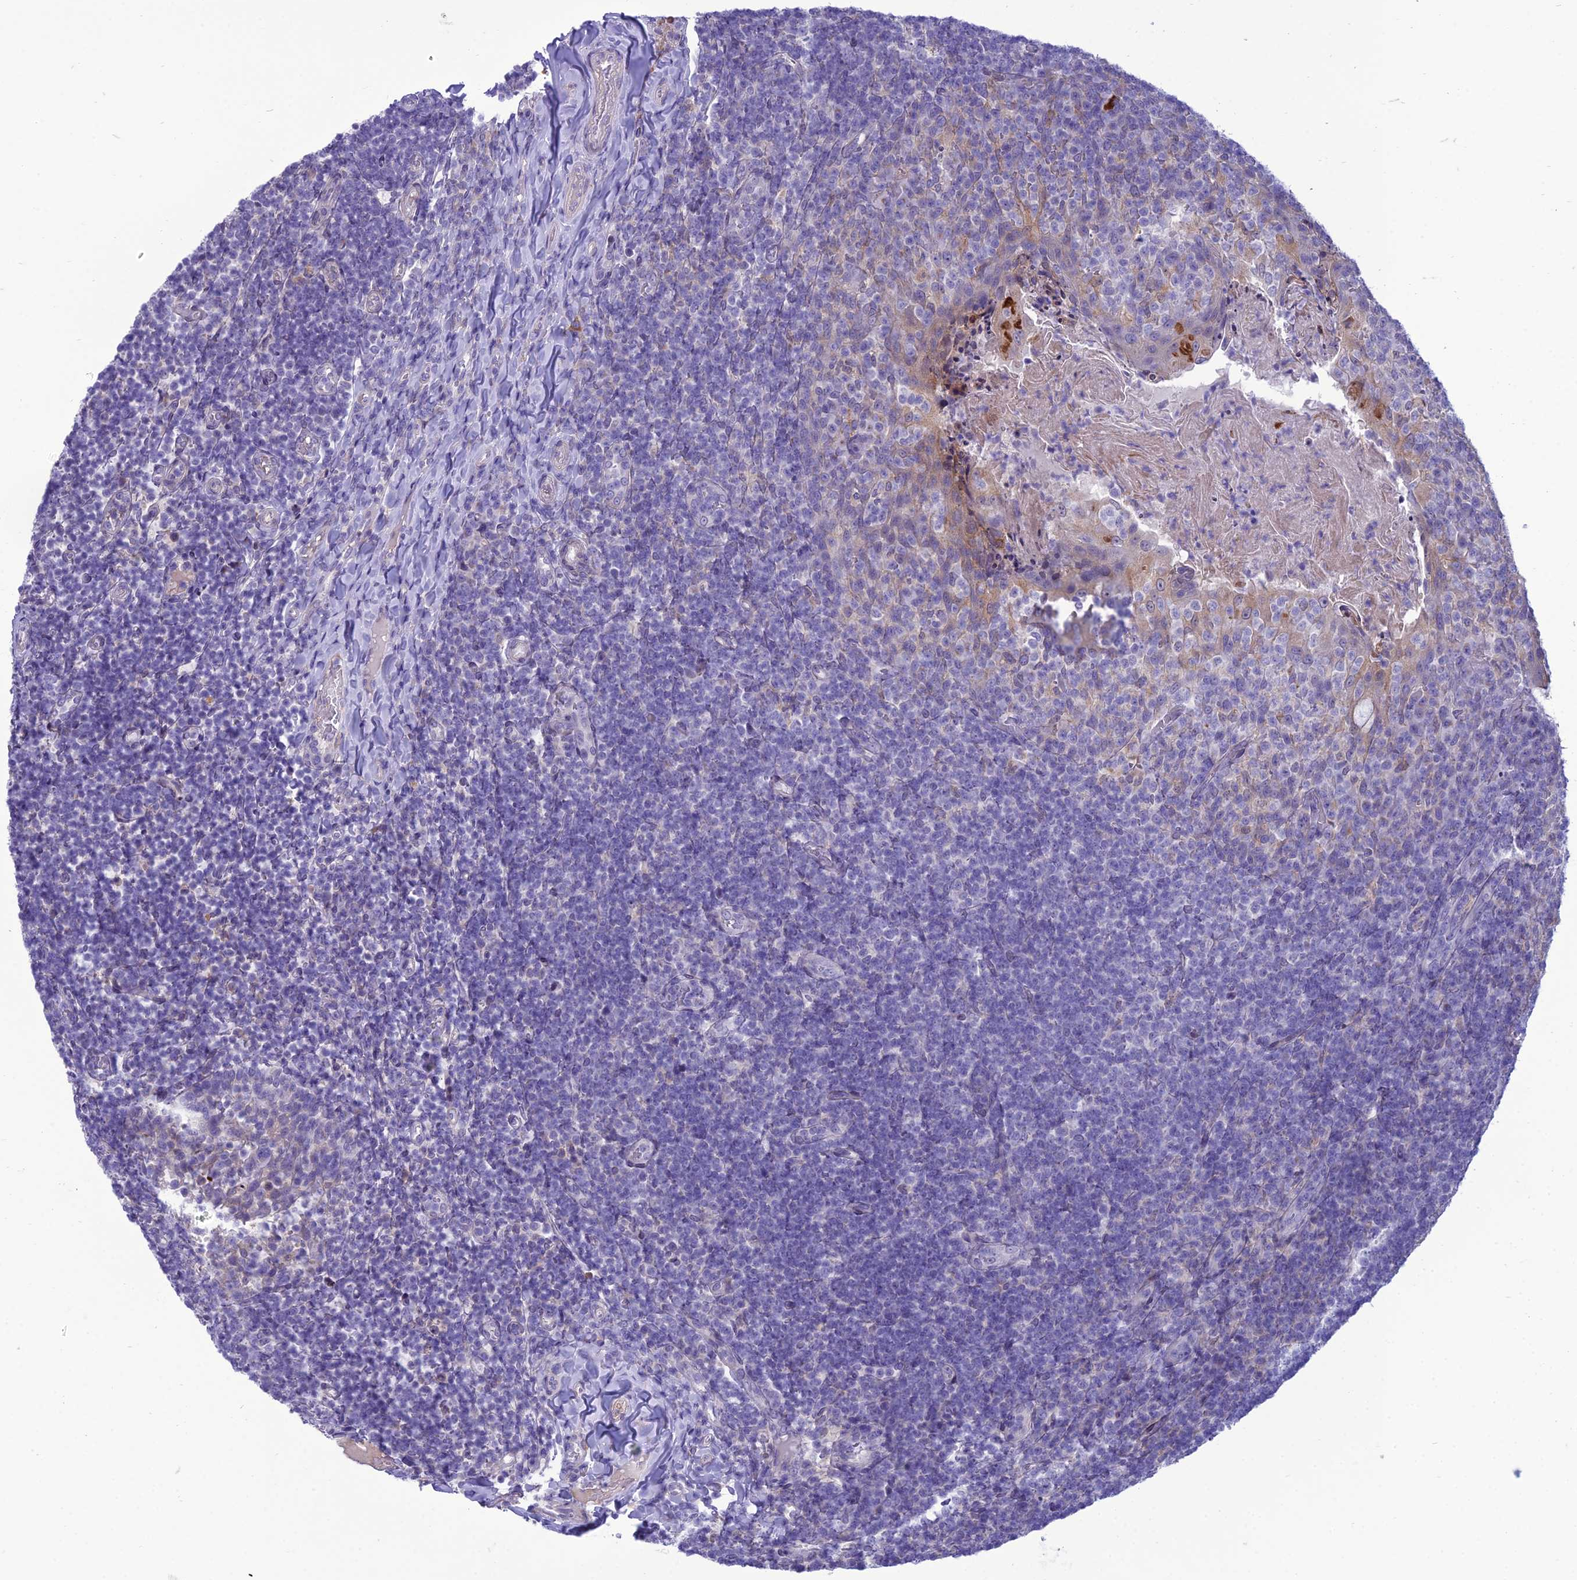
{"staining": {"intensity": "negative", "quantity": "none", "location": "none"}, "tissue": "tonsil", "cell_type": "Germinal center cells", "image_type": "normal", "snomed": [{"axis": "morphology", "description": "Normal tissue, NOS"}, {"axis": "topography", "description": "Tonsil"}], "caption": "The immunohistochemistry photomicrograph has no significant expression in germinal center cells of tonsil.", "gene": "ANKS4B", "patient": {"sex": "female", "age": 10}}